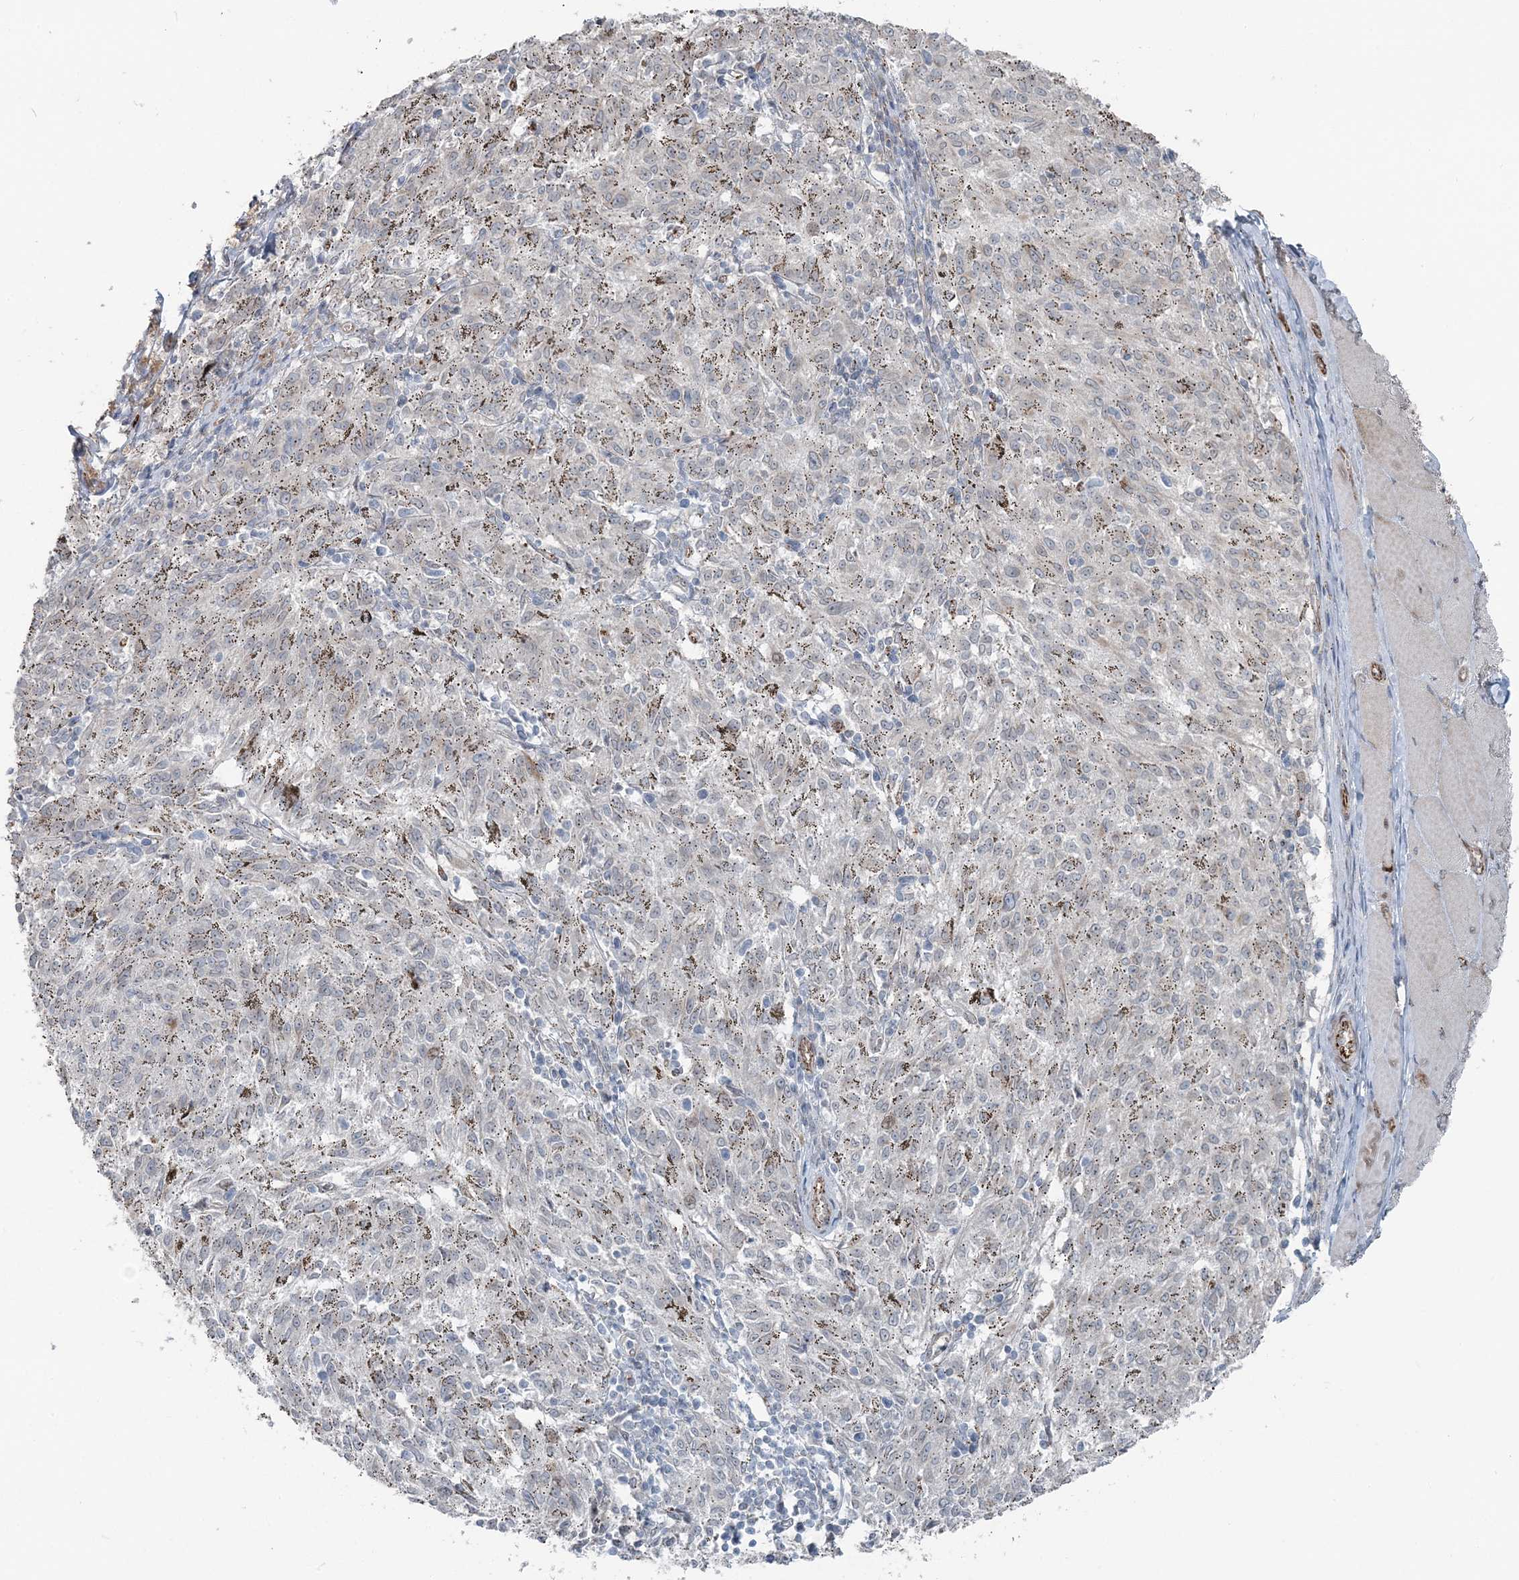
{"staining": {"intensity": "negative", "quantity": "none", "location": "none"}, "tissue": "melanoma", "cell_type": "Tumor cells", "image_type": "cancer", "snomed": [{"axis": "morphology", "description": "Malignant melanoma, NOS"}, {"axis": "topography", "description": "Skin"}], "caption": "Tumor cells show no significant protein positivity in melanoma.", "gene": "FBXL17", "patient": {"sex": "female", "age": 72}}